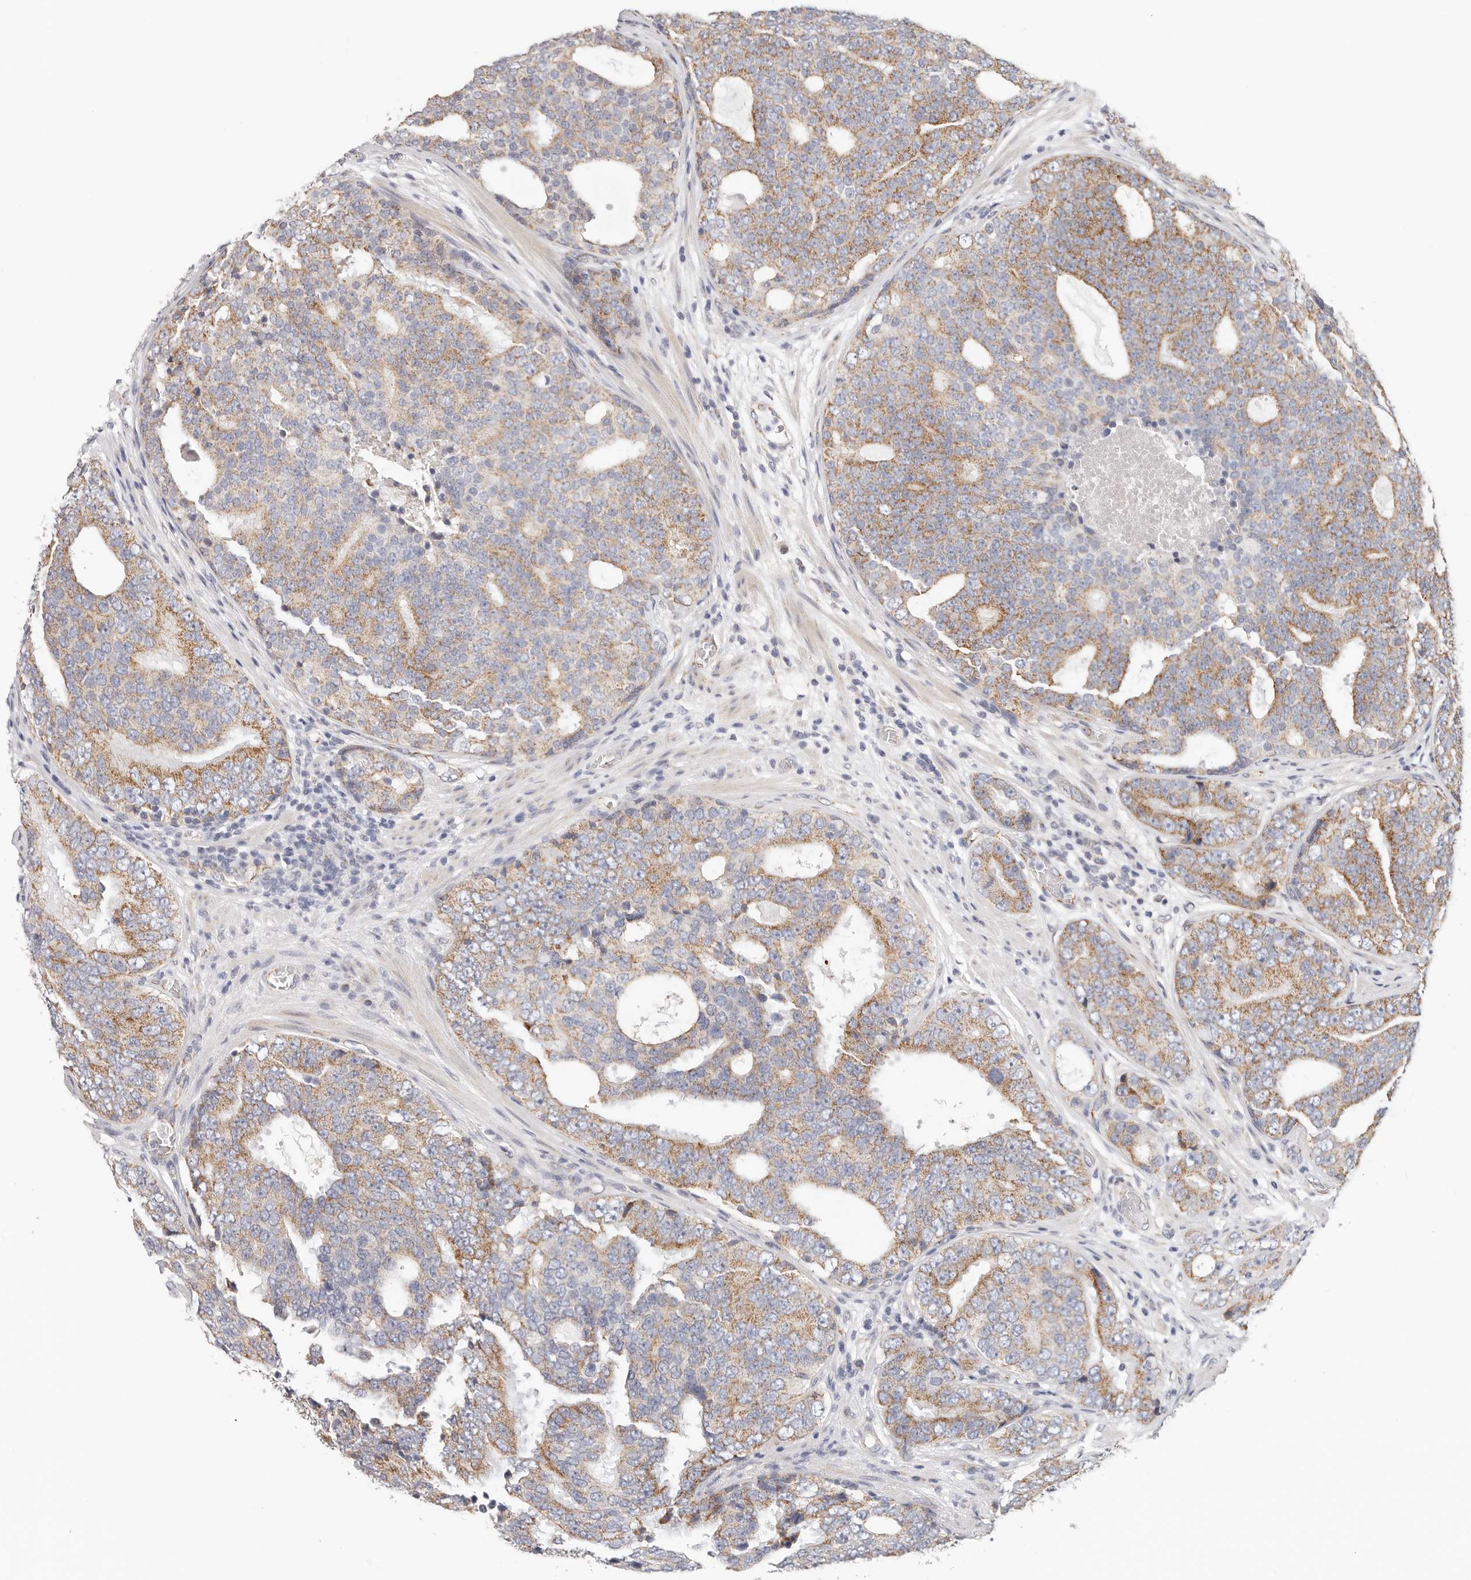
{"staining": {"intensity": "moderate", "quantity": ">75%", "location": "cytoplasmic/membranous"}, "tissue": "prostate cancer", "cell_type": "Tumor cells", "image_type": "cancer", "snomed": [{"axis": "morphology", "description": "Adenocarcinoma, High grade"}, {"axis": "topography", "description": "Prostate"}], "caption": "Immunohistochemical staining of human prostate cancer (high-grade adenocarcinoma) shows moderate cytoplasmic/membranous protein expression in approximately >75% of tumor cells.", "gene": "AFDN", "patient": {"sex": "male", "age": 56}}